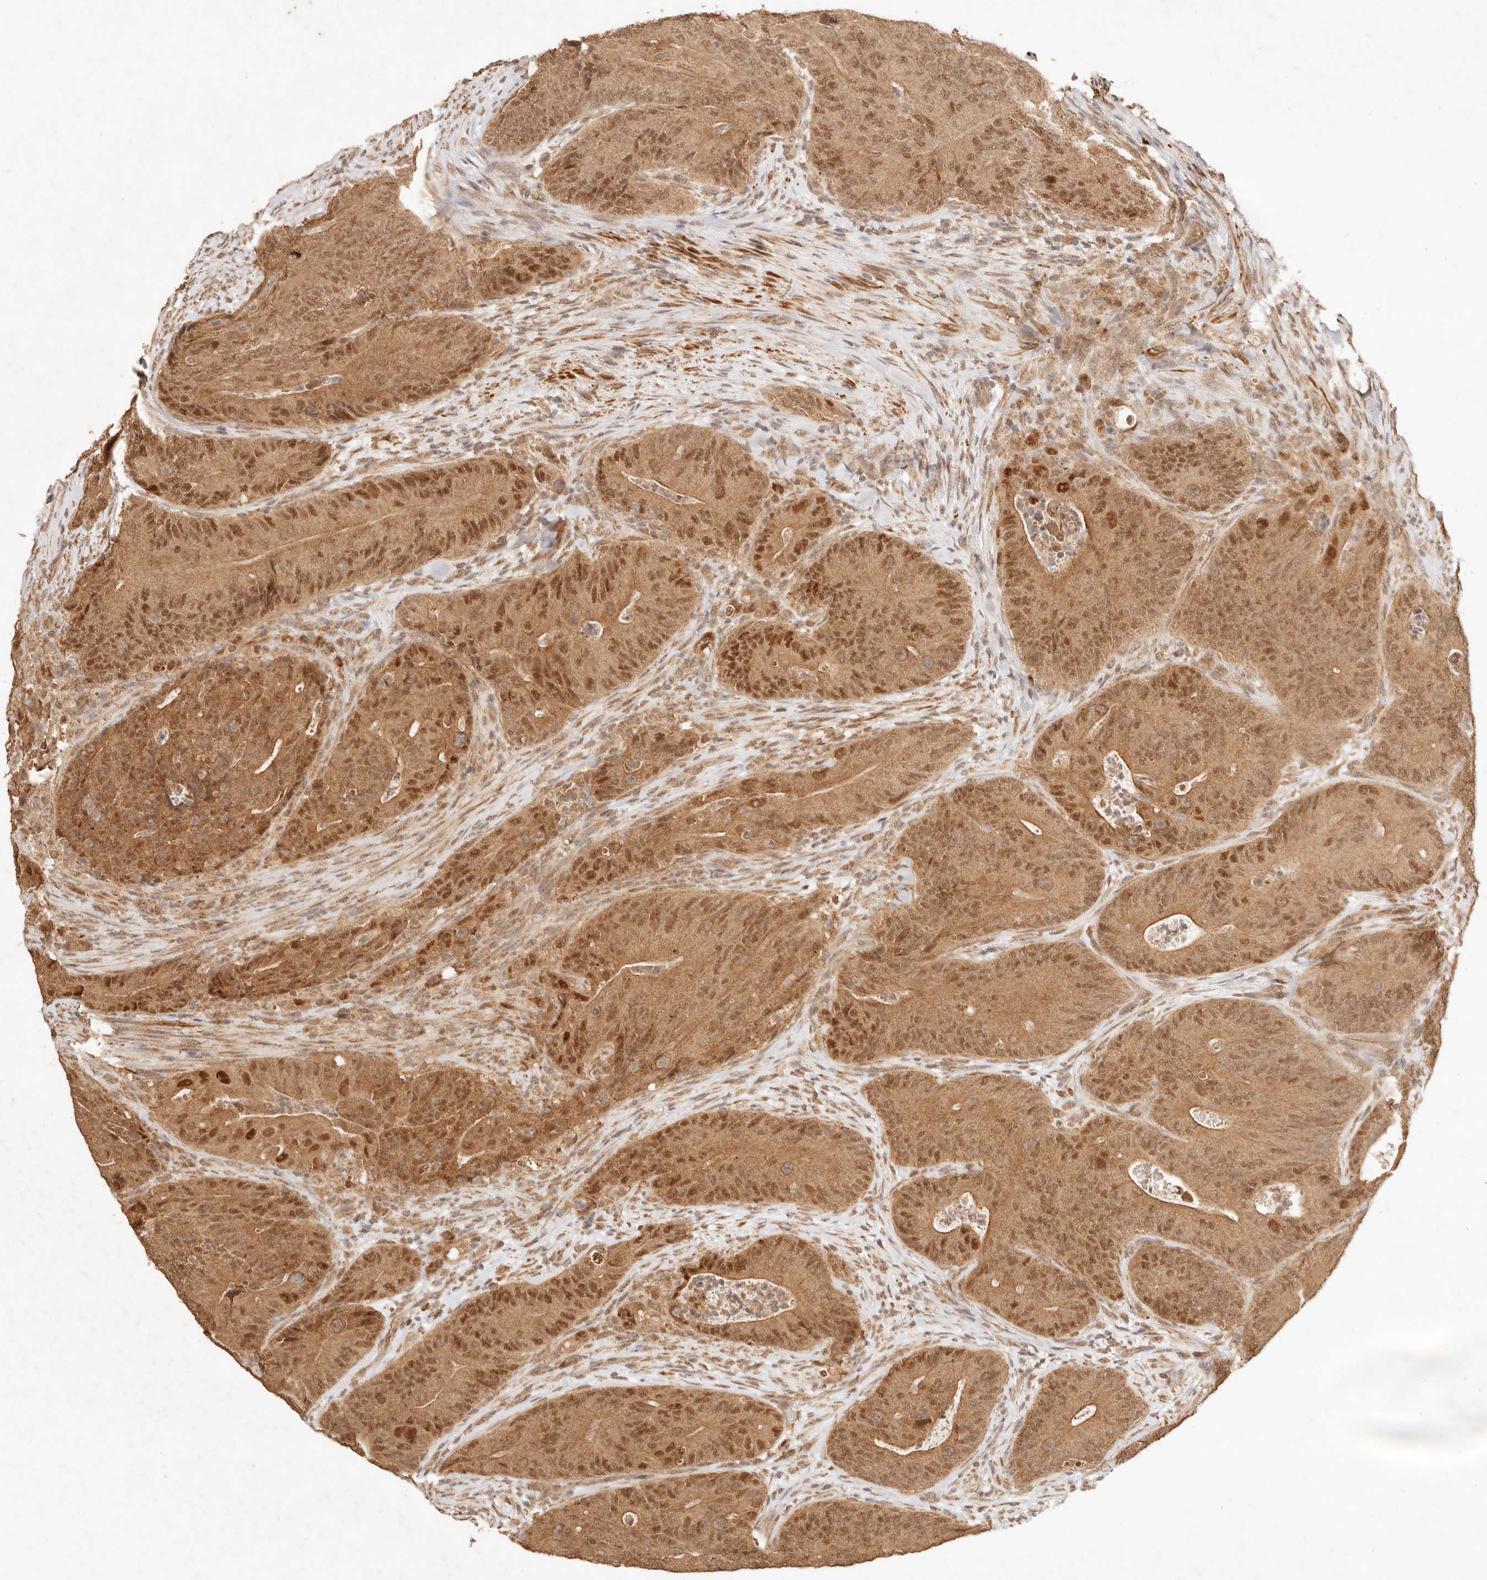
{"staining": {"intensity": "moderate", "quantity": ">75%", "location": "cytoplasmic/membranous,nuclear"}, "tissue": "colorectal cancer", "cell_type": "Tumor cells", "image_type": "cancer", "snomed": [{"axis": "morphology", "description": "Normal tissue, NOS"}, {"axis": "topography", "description": "Colon"}], "caption": "A brown stain labels moderate cytoplasmic/membranous and nuclear expression of a protein in colorectal cancer tumor cells.", "gene": "TRIM11", "patient": {"sex": "female", "age": 82}}